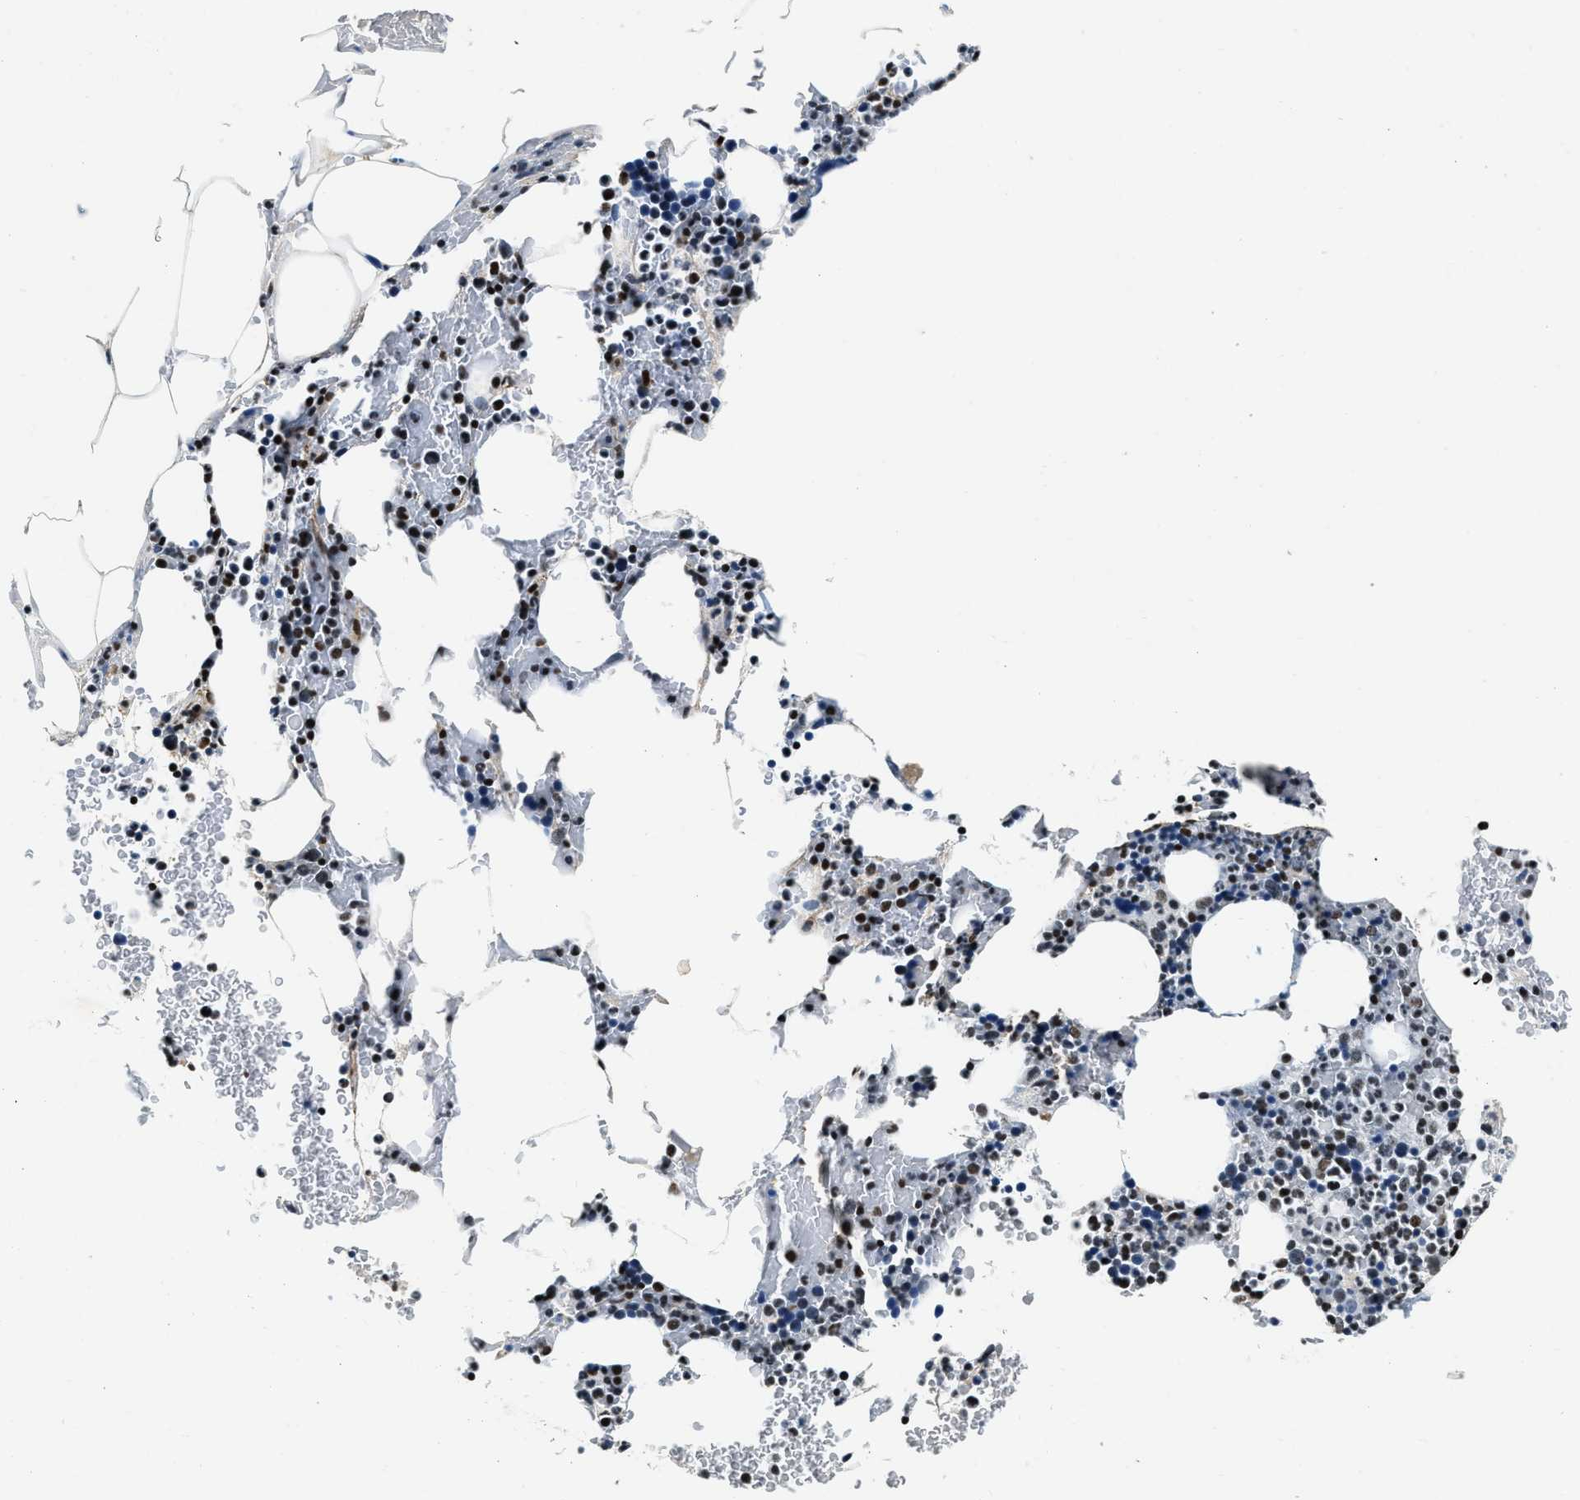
{"staining": {"intensity": "weak", "quantity": "25%-75%", "location": "nuclear"}, "tissue": "bone marrow", "cell_type": "Hematopoietic cells", "image_type": "normal", "snomed": [{"axis": "morphology", "description": "Normal tissue, NOS"}, {"axis": "topography", "description": "Bone marrow"}], "caption": "The image exhibits immunohistochemical staining of benign bone marrow. There is weak nuclear staining is present in approximately 25%-75% of hematopoietic cells. Immunohistochemistry stains the protein of interest in brown and the nuclei are stained blue.", "gene": "CCNE1", "patient": {"sex": "female", "age": 66}}